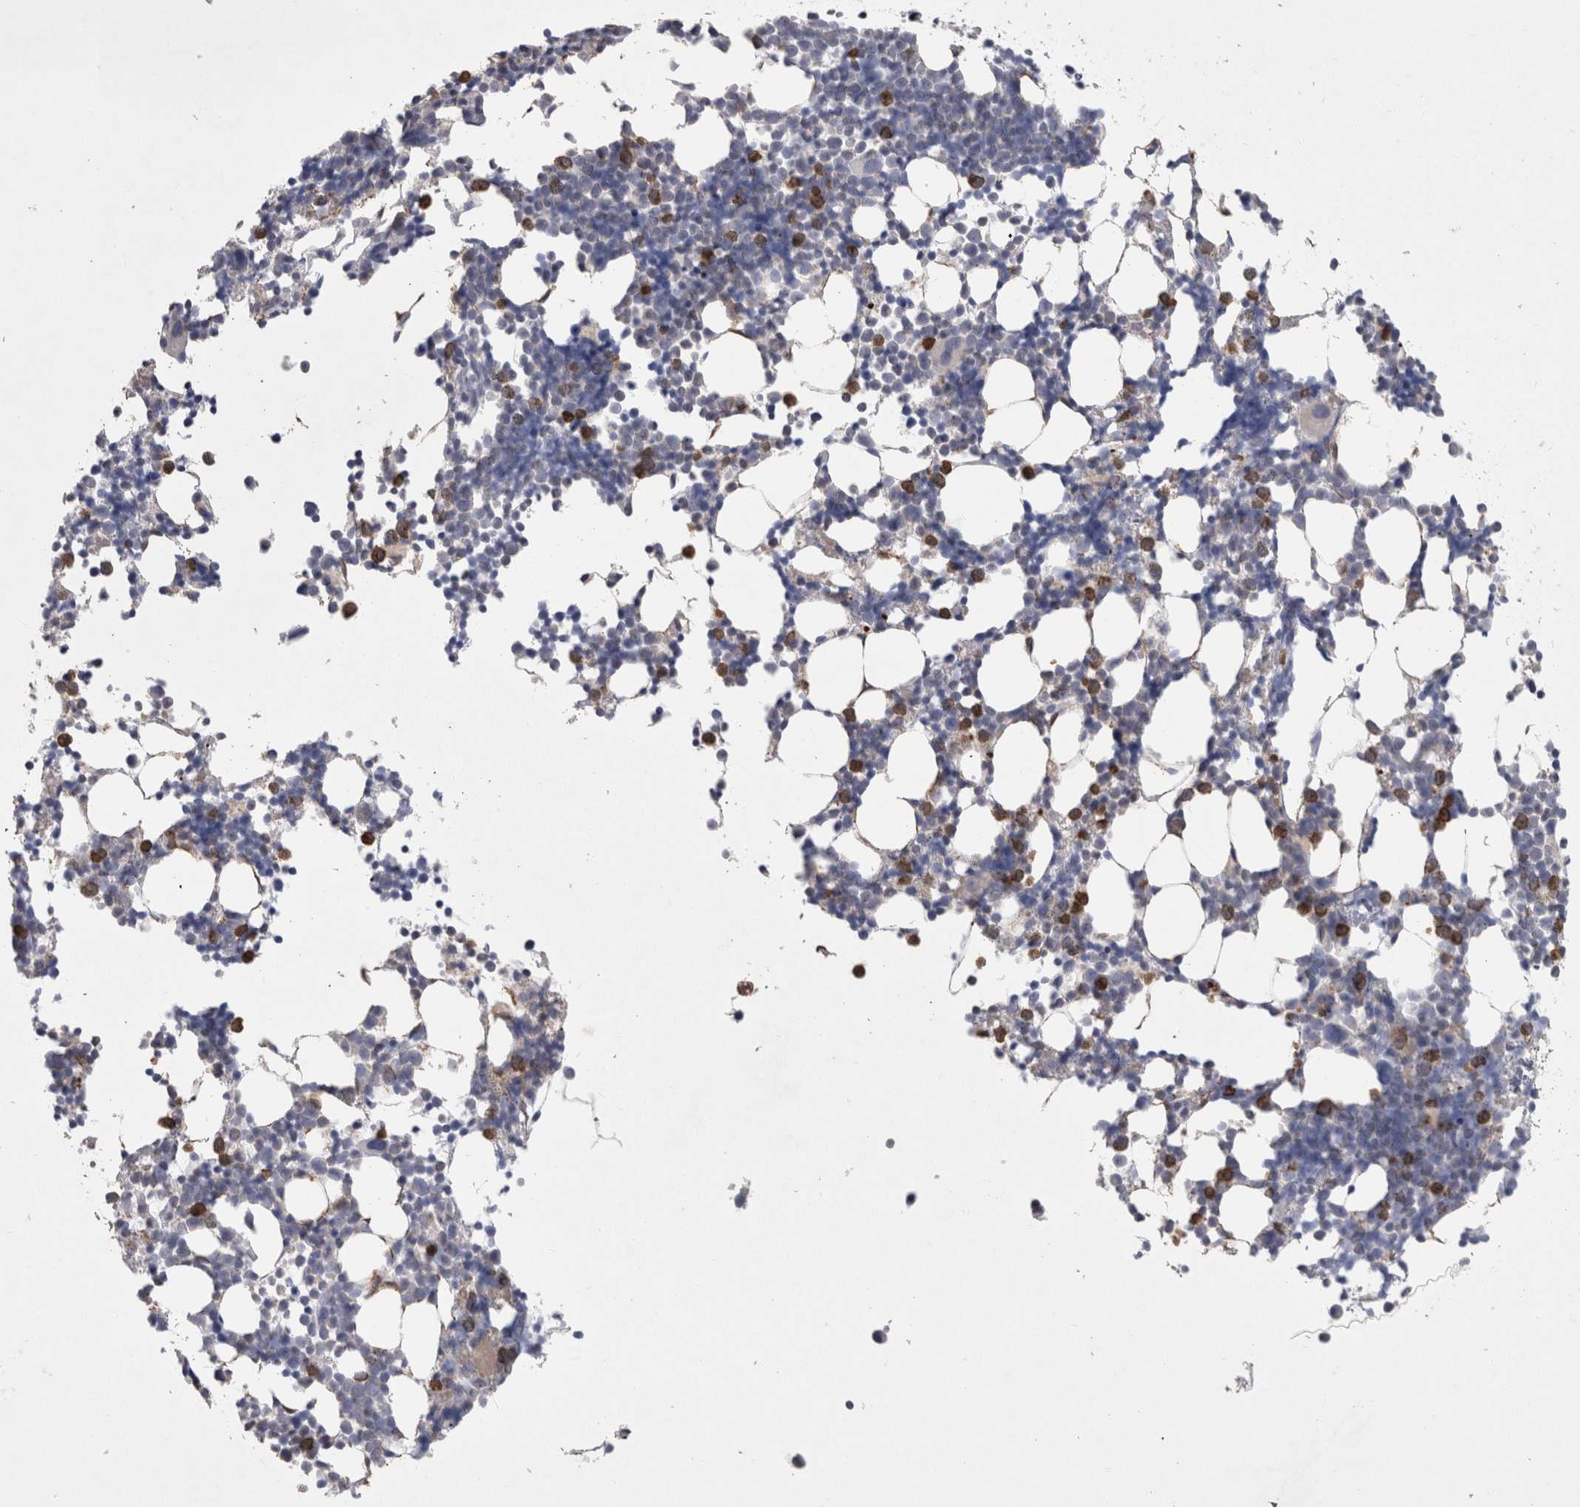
{"staining": {"intensity": "strong", "quantity": "<25%", "location": "cytoplasmic/membranous"}, "tissue": "bone marrow", "cell_type": "Hematopoietic cells", "image_type": "normal", "snomed": [{"axis": "morphology", "description": "Normal tissue, NOS"}, {"axis": "morphology", "description": "Inflammation, NOS"}, {"axis": "topography", "description": "Bone marrow"}], "caption": "Human bone marrow stained with a brown dye displays strong cytoplasmic/membranous positive expression in about <25% of hematopoietic cells.", "gene": "AGMAT", "patient": {"sex": "male", "age": 21}}